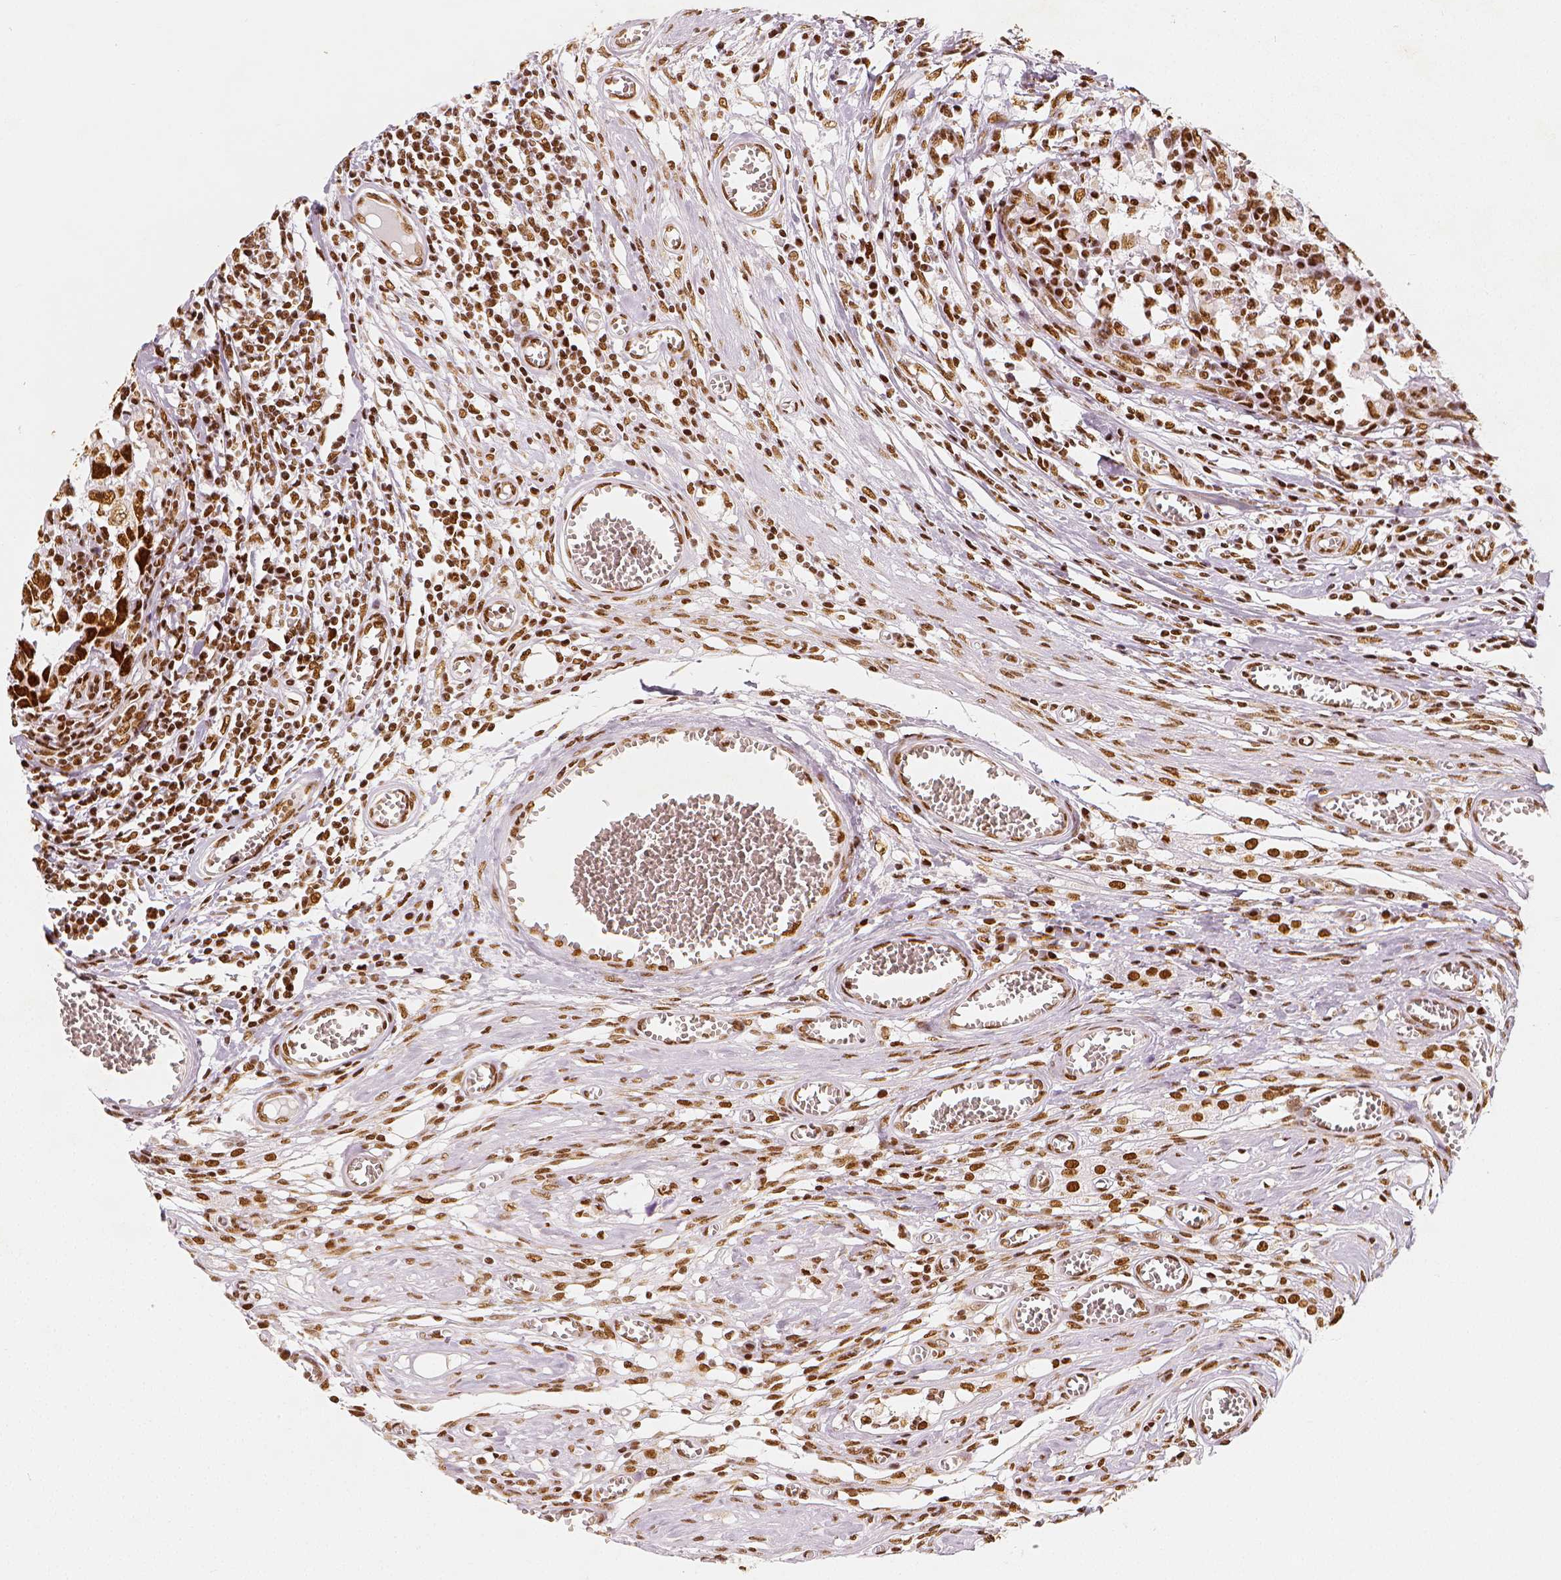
{"staining": {"intensity": "moderate", "quantity": ">75%", "location": "nuclear"}, "tissue": "testis cancer", "cell_type": "Tumor cells", "image_type": "cancer", "snomed": [{"axis": "morphology", "description": "Carcinoma, Embryonal, NOS"}, {"axis": "topography", "description": "Testis"}], "caption": "The photomicrograph demonstrates a brown stain indicating the presence of a protein in the nuclear of tumor cells in testis embryonal carcinoma.", "gene": "KDM5B", "patient": {"sex": "male", "age": 36}}